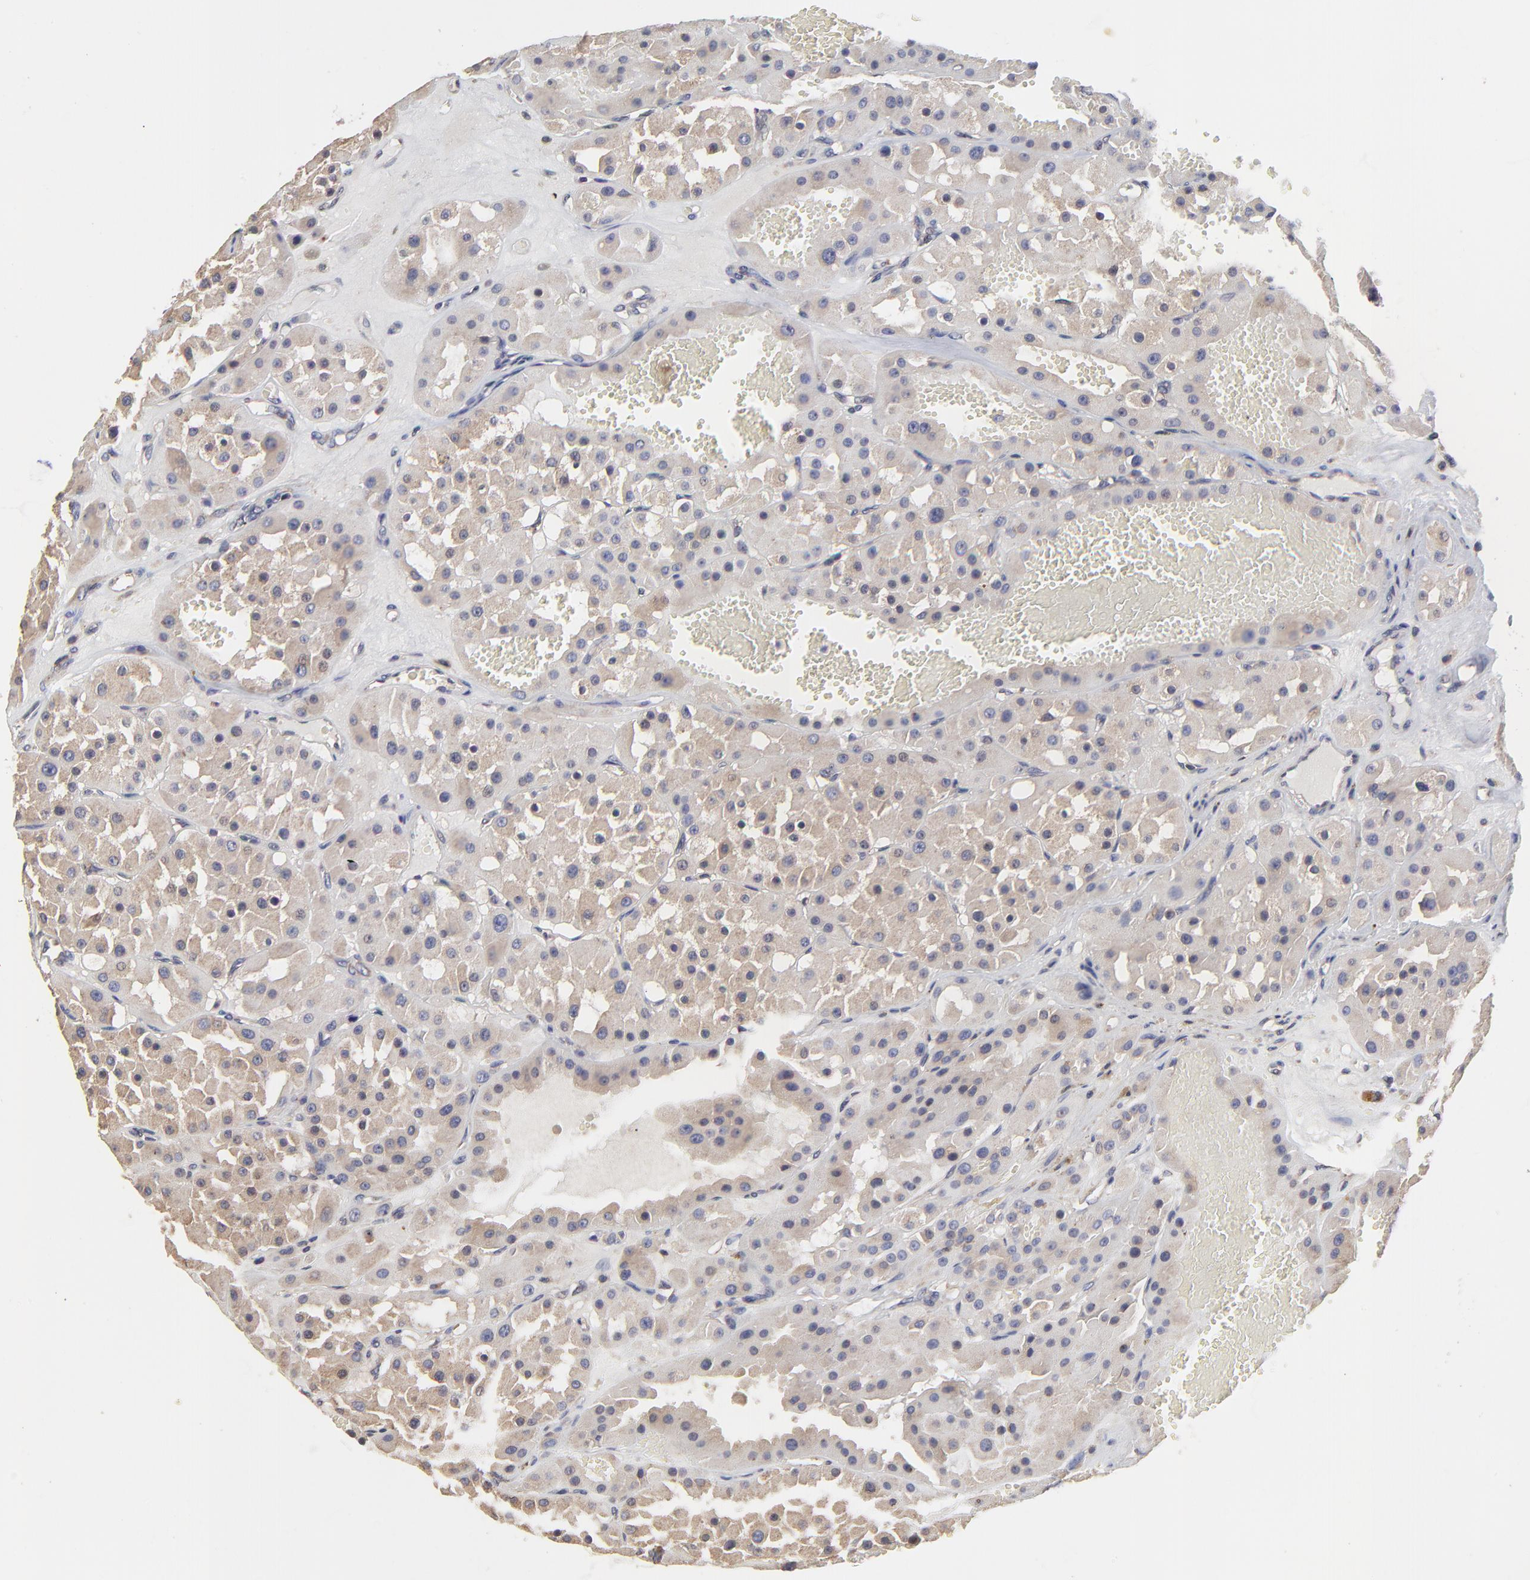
{"staining": {"intensity": "weak", "quantity": ">75%", "location": "cytoplasmic/membranous"}, "tissue": "renal cancer", "cell_type": "Tumor cells", "image_type": "cancer", "snomed": [{"axis": "morphology", "description": "Adenocarcinoma, uncertain malignant potential"}, {"axis": "topography", "description": "Kidney"}], "caption": "About >75% of tumor cells in adenocarcinoma,  uncertain malignant potential (renal) display weak cytoplasmic/membranous protein positivity as visualized by brown immunohistochemical staining.", "gene": "ELP2", "patient": {"sex": "male", "age": 63}}